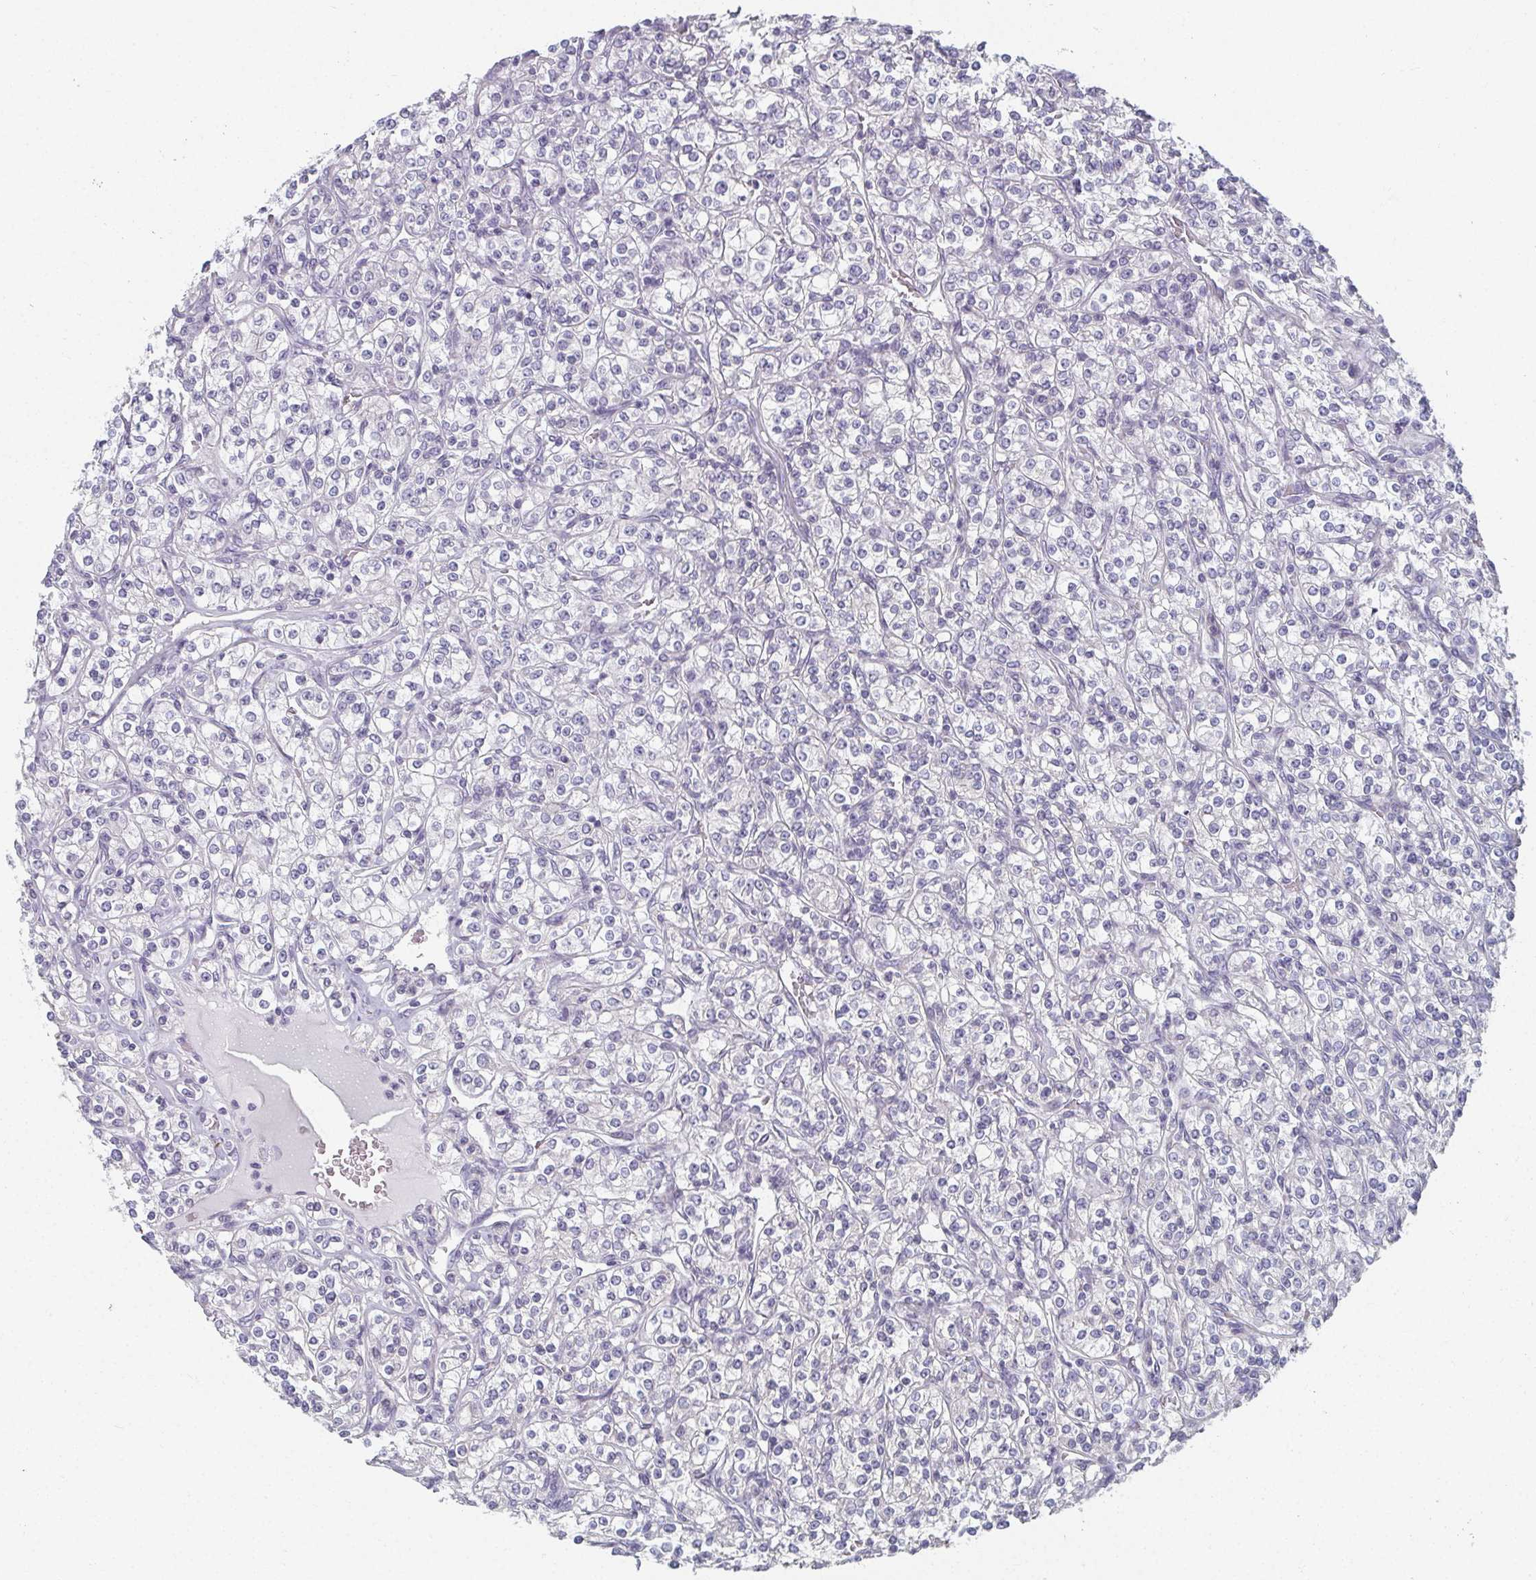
{"staining": {"intensity": "negative", "quantity": "none", "location": "none"}, "tissue": "renal cancer", "cell_type": "Tumor cells", "image_type": "cancer", "snomed": [{"axis": "morphology", "description": "Adenocarcinoma, NOS"}, {"axis": "topography", "description": "Kidney"}], "caption": "An IHC photomicrograph of renal cancer (adenocarcinoma) is shown. There is no staining in tumor cells of renal cancer (adenocarcinoma).", "gene": "CAMKV", "patient": {"sex": "male", "age": 77}}